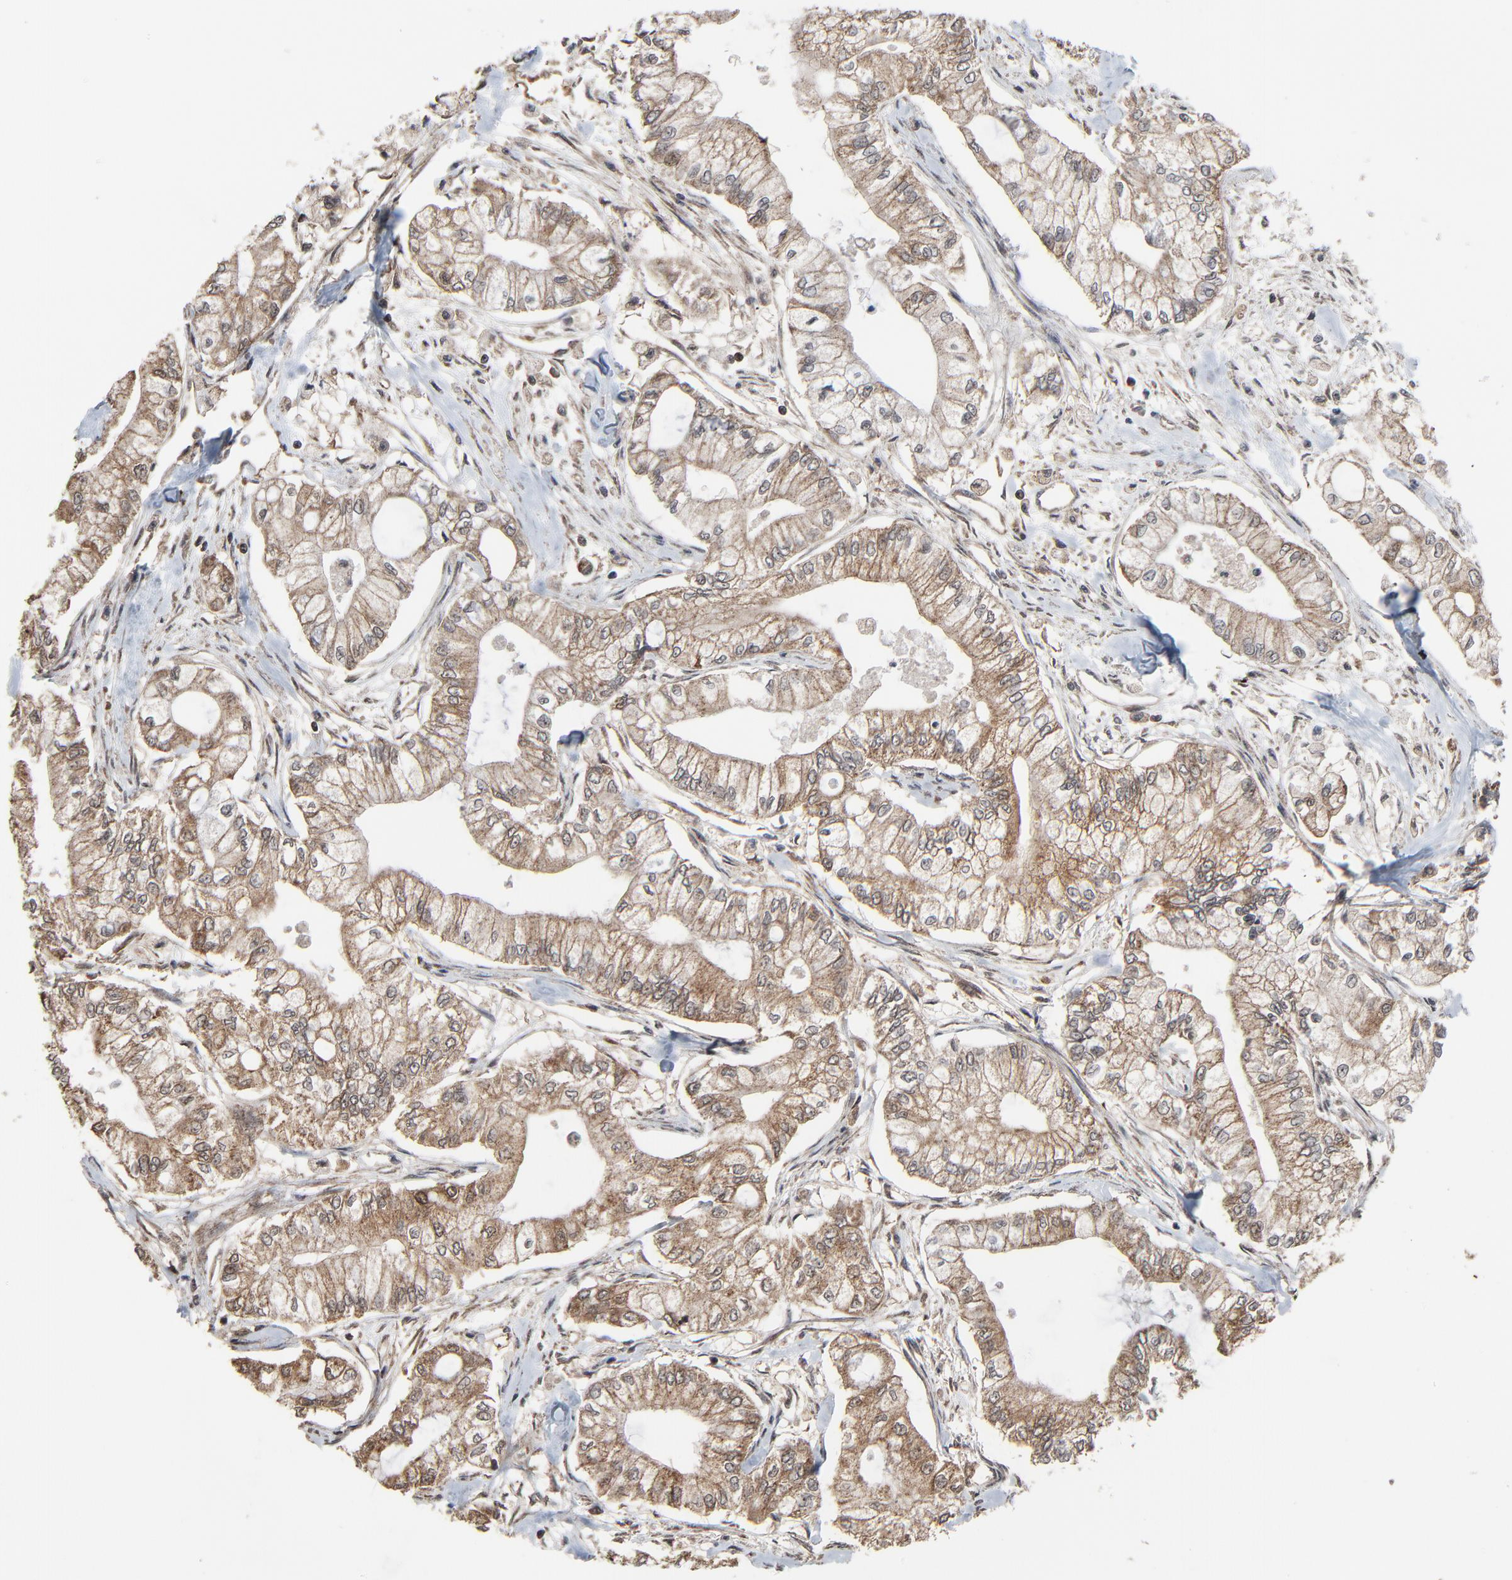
{"staining": {"intensity": "moderate", "quantity": ">75%", "location": "cytoplasmic/membranous"}, "tissue": "pancreatic cancer", "cell_type": "Tumor cells", "image_type": "cancer", "snomed": [{"axis": "morphology", "description": "Adenocarcinoma, NOS"}, {"axis": "topography", "description": "Pancreas"}], "caption": "Moderate cytoplasmic/membranous staining for a protein is identified in approximately >75% of tumor cells of adenocarcinoma (pancreatic) using immunohistochemistry (IHC).", "gene": "RHOJ", "patient": {"sex": "male", "age": 79}}